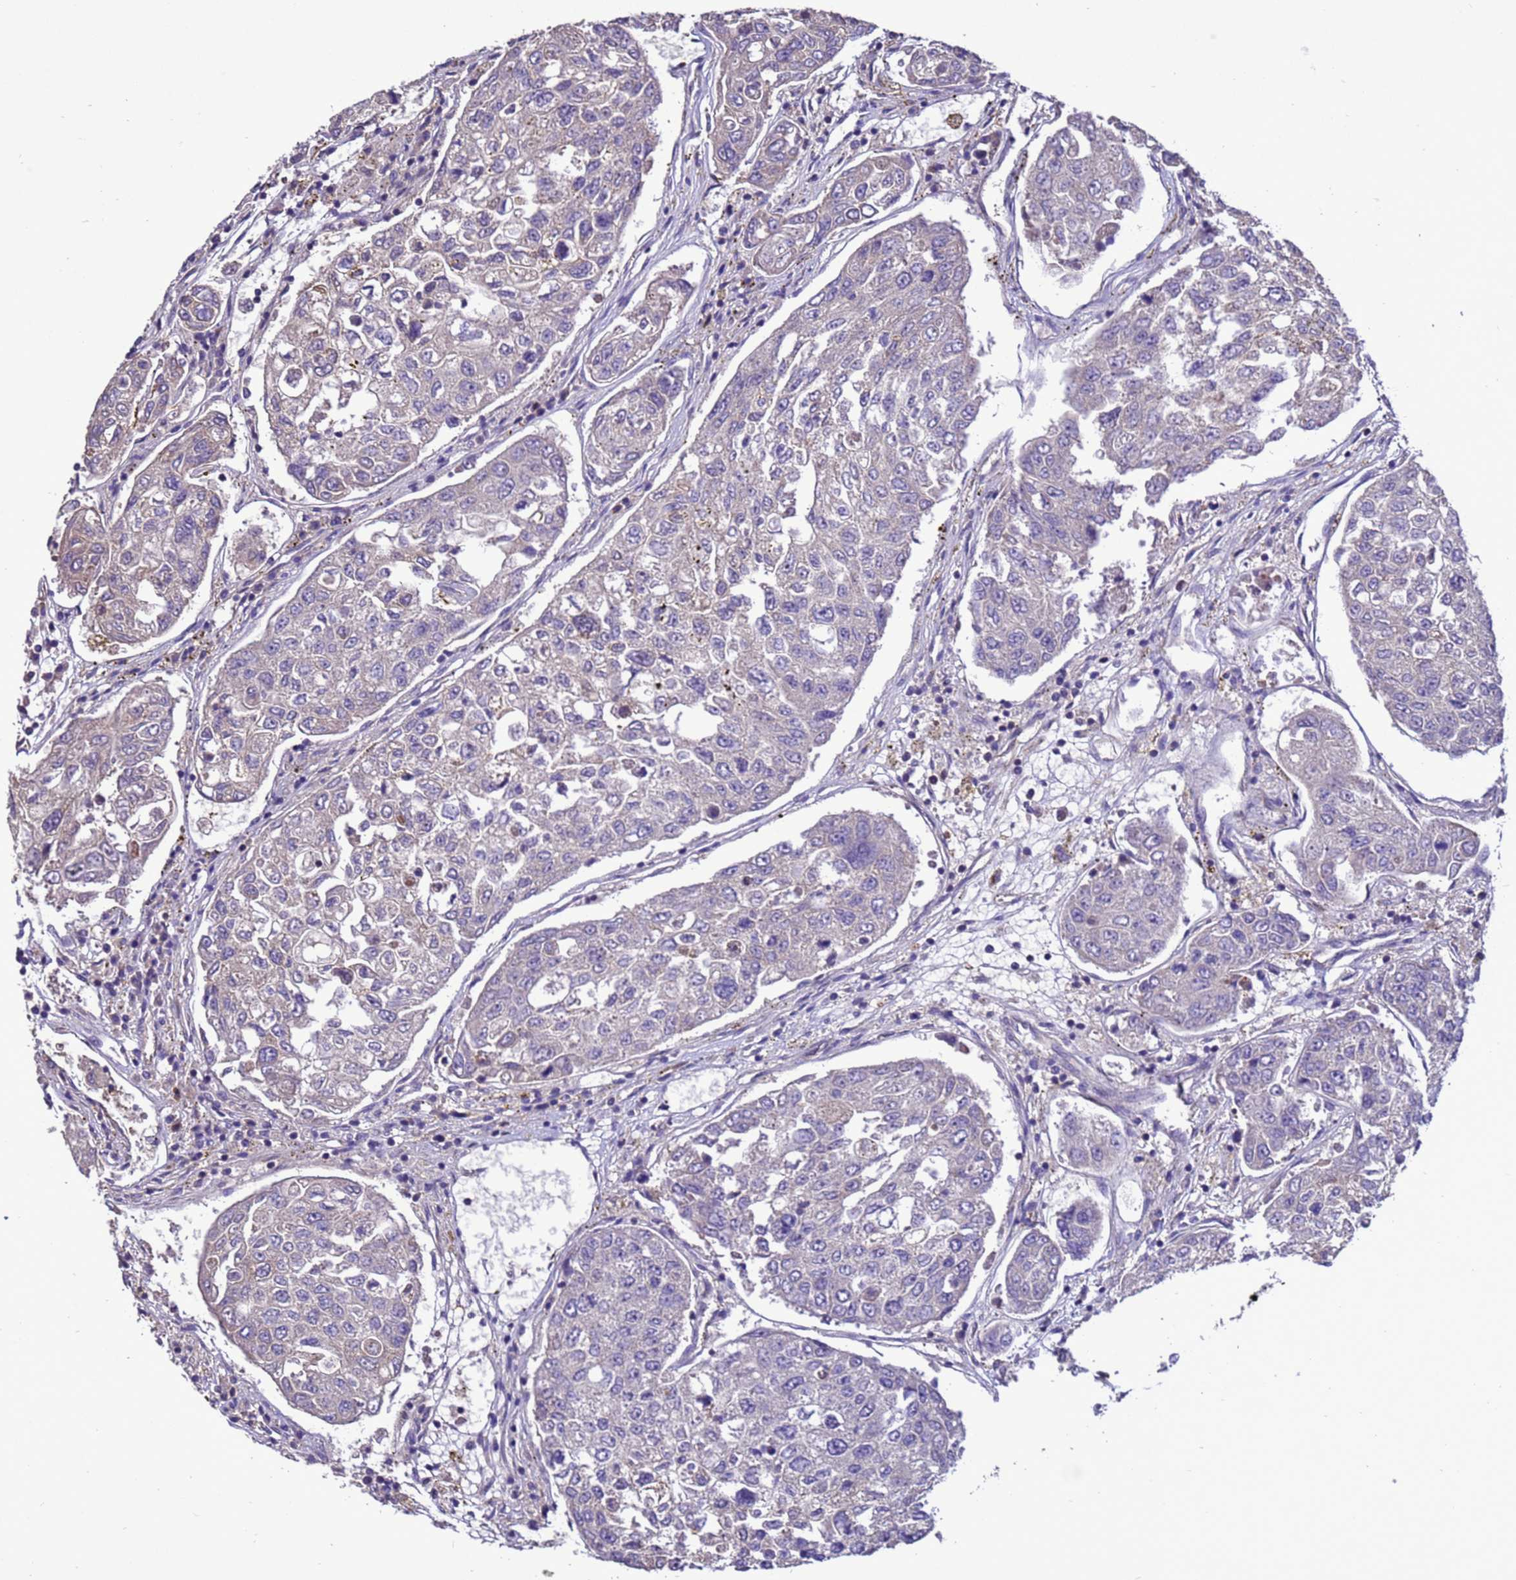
{"staining": {"intensity": "moderate", "quantity": "25%-75%", "location": "cytoplasmic/membranous"}, "tissue": "urothelial cancer", "cell_type": "Tumor cells", "image_type": "cancer", "snomed": [{"axis": "morphology", "description": "Urothelial carcinoma, High grade"}, {"axis": "topography", "description": "Lymph node"}, {"axis": "topography", "description": "Urinary bladder"}], "caption": "Protein expression analysis of high-grade urothelial carcinoma shows moderate cytoplasmic/membranous positivity in approximately 25%-75% of tumor cells.", "gene": "RABEP2", "patient": {"sex": "male", "age": 51}}